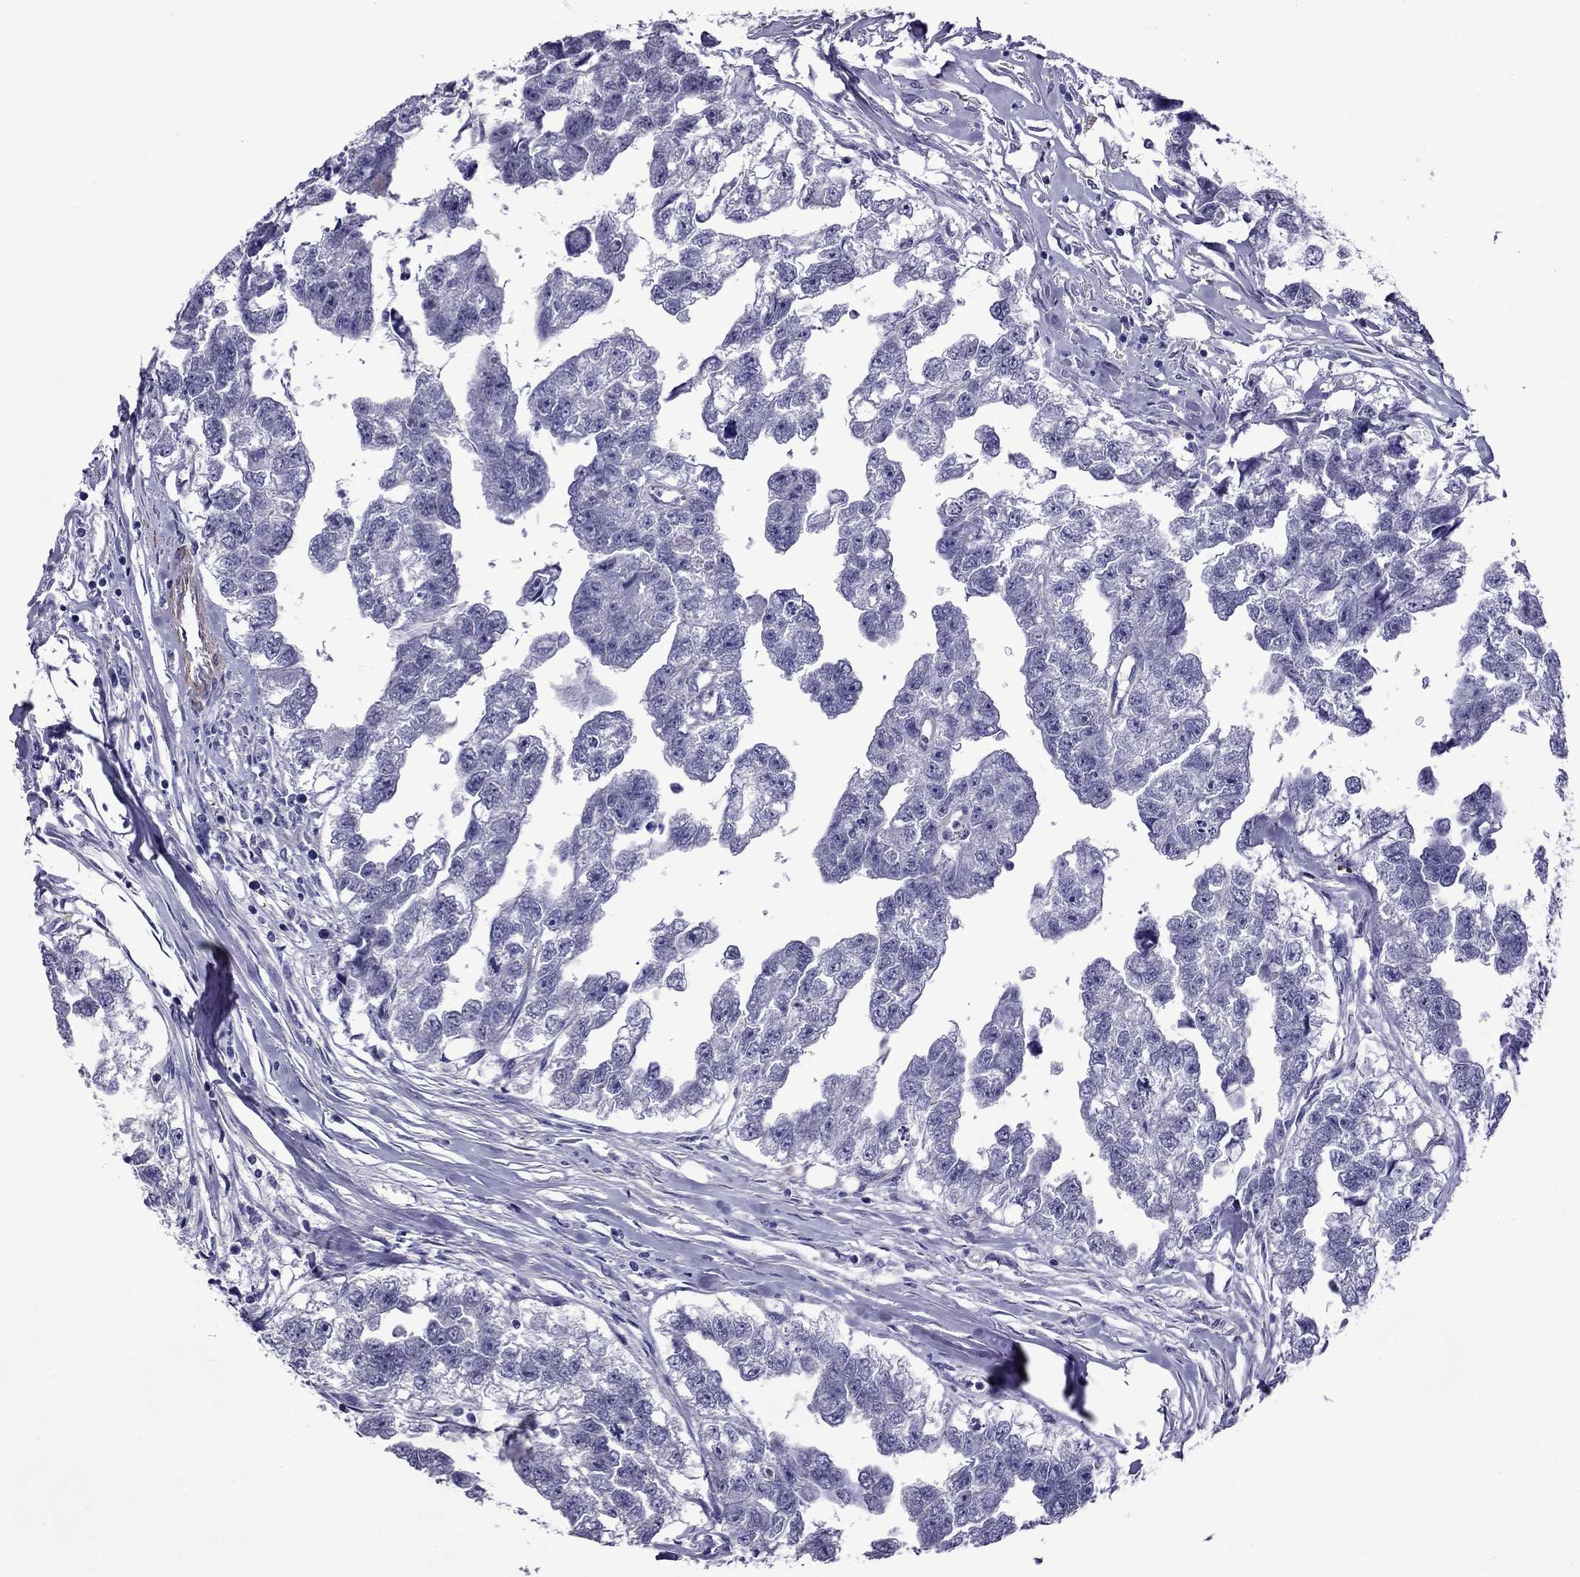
{"staining": {"intensity": "negative", "quantity": "none", "location": "none"}, "tissue": "testis cancer", "cell_type": "Tumor cells", "image_type": "cancer", "snomed": [{"axis": "morphology", "description": "Carcinoma, Embryonal, NOS"}, {"axis": "morphology", "description": "Teratoma, malignant, NOS"}, {"axis": "topography", "description": "Testis"}], "caption": "This is an immunohistochemistry image of human testis teratoma (malignant). There is no expression in tumor cells.", "gene": "CHRNA5", "patient": {"sex": "male", "age": 44}}